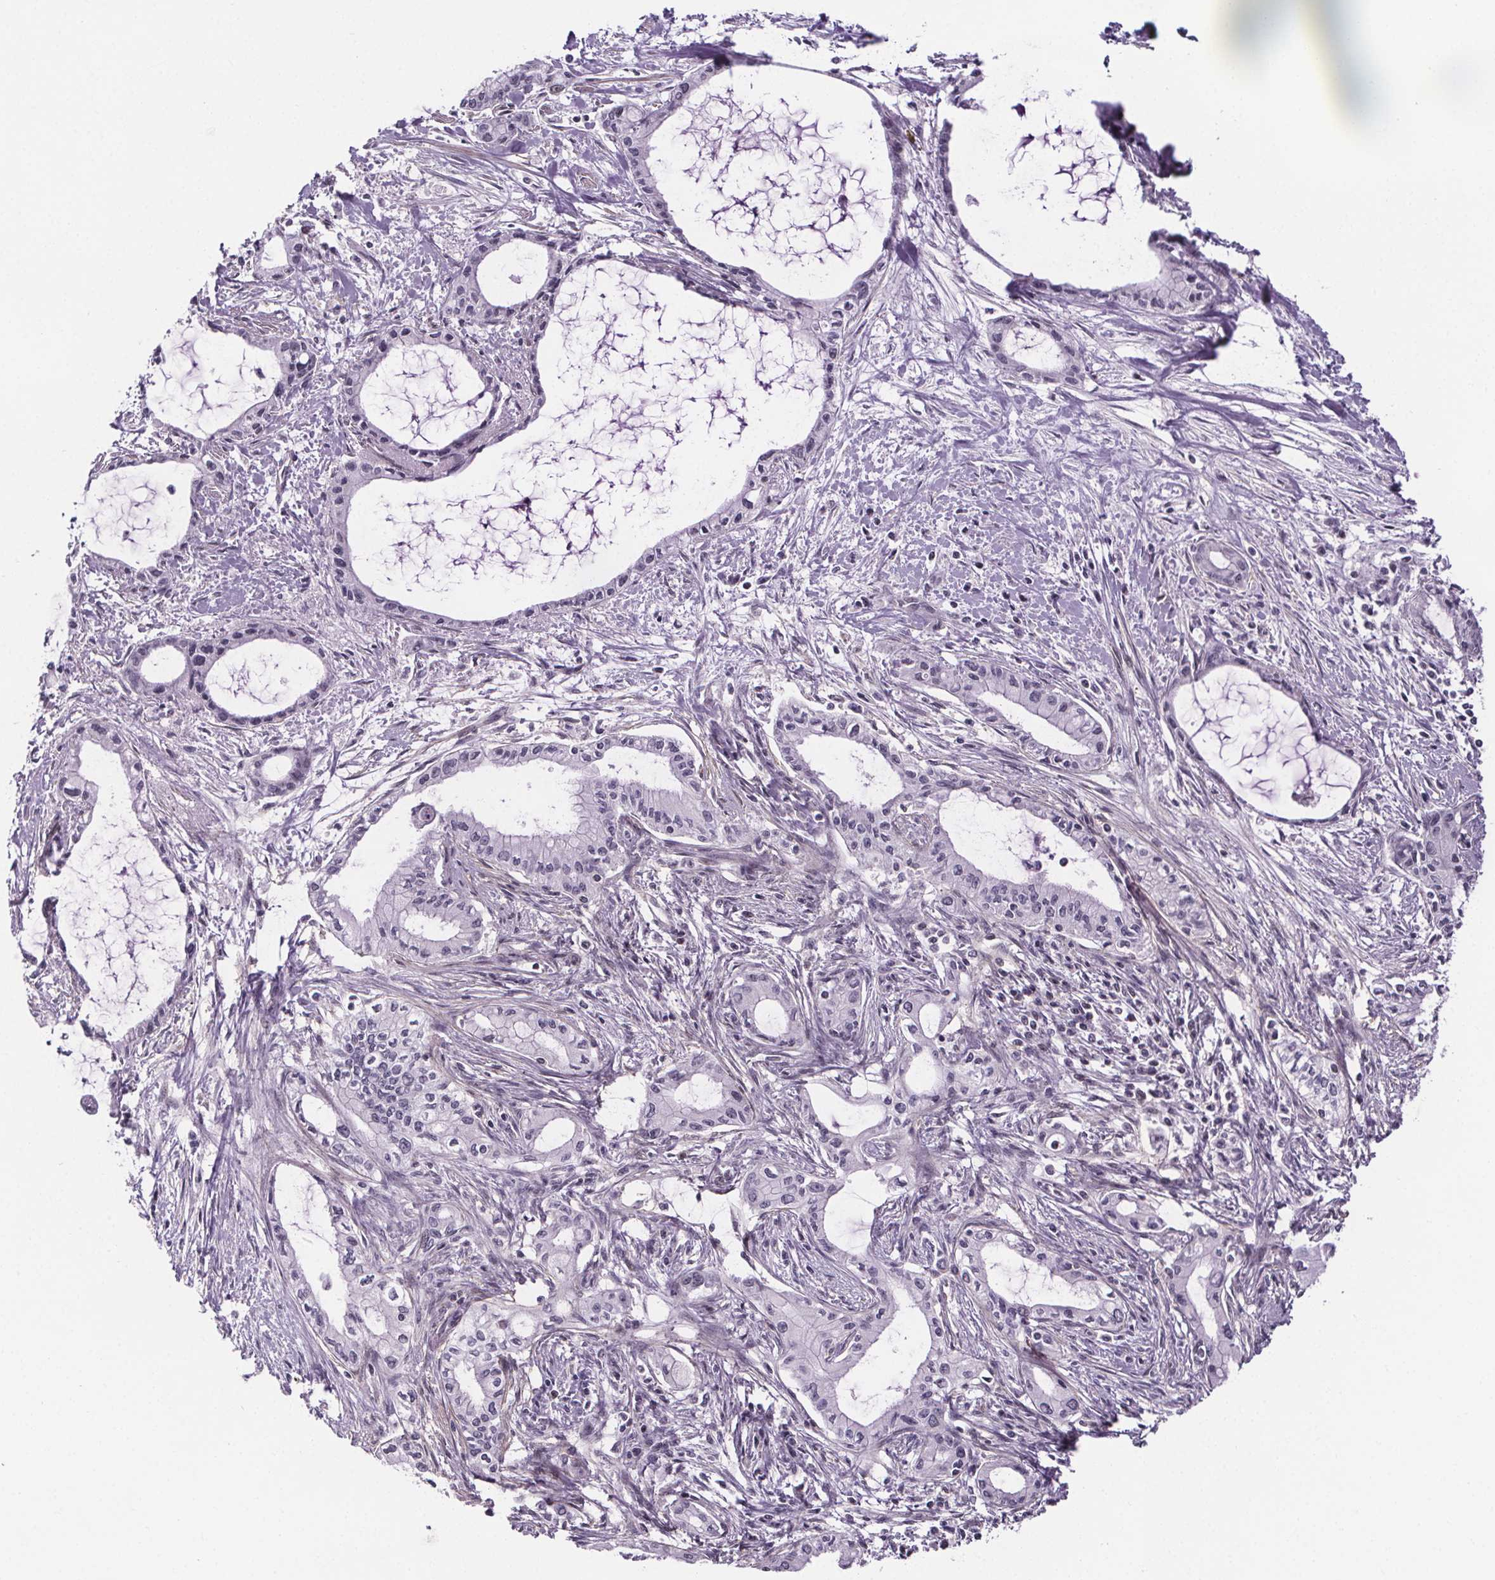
{"staining": {"intensity": "negative", "quantity": "none", "location": "none"}, "tissue": "pancreatic cancer", "cell_type": "Tumor cells", "image_type": "cancer", "snomed": [{"axis": "morphology", "description": "Adenocarcinoma, NOS"}, {"axis": "topography", "description": "Pancreas"}], "caption": "High magnification brightfield microscopy of pancreatic adenocarcinoma stained with DAB (3,3'-diaminobenzidine) (brown) and counterstained with hematoxylin (blue): tumor cells show no significant positivity. Brightfield microscopy of immunohistochemistry stained with DAB (brown) and hematoxylin (blue), captured at high magnification.", "gene": "TTC12", "patient": {"sex": "male", "age": 48}}